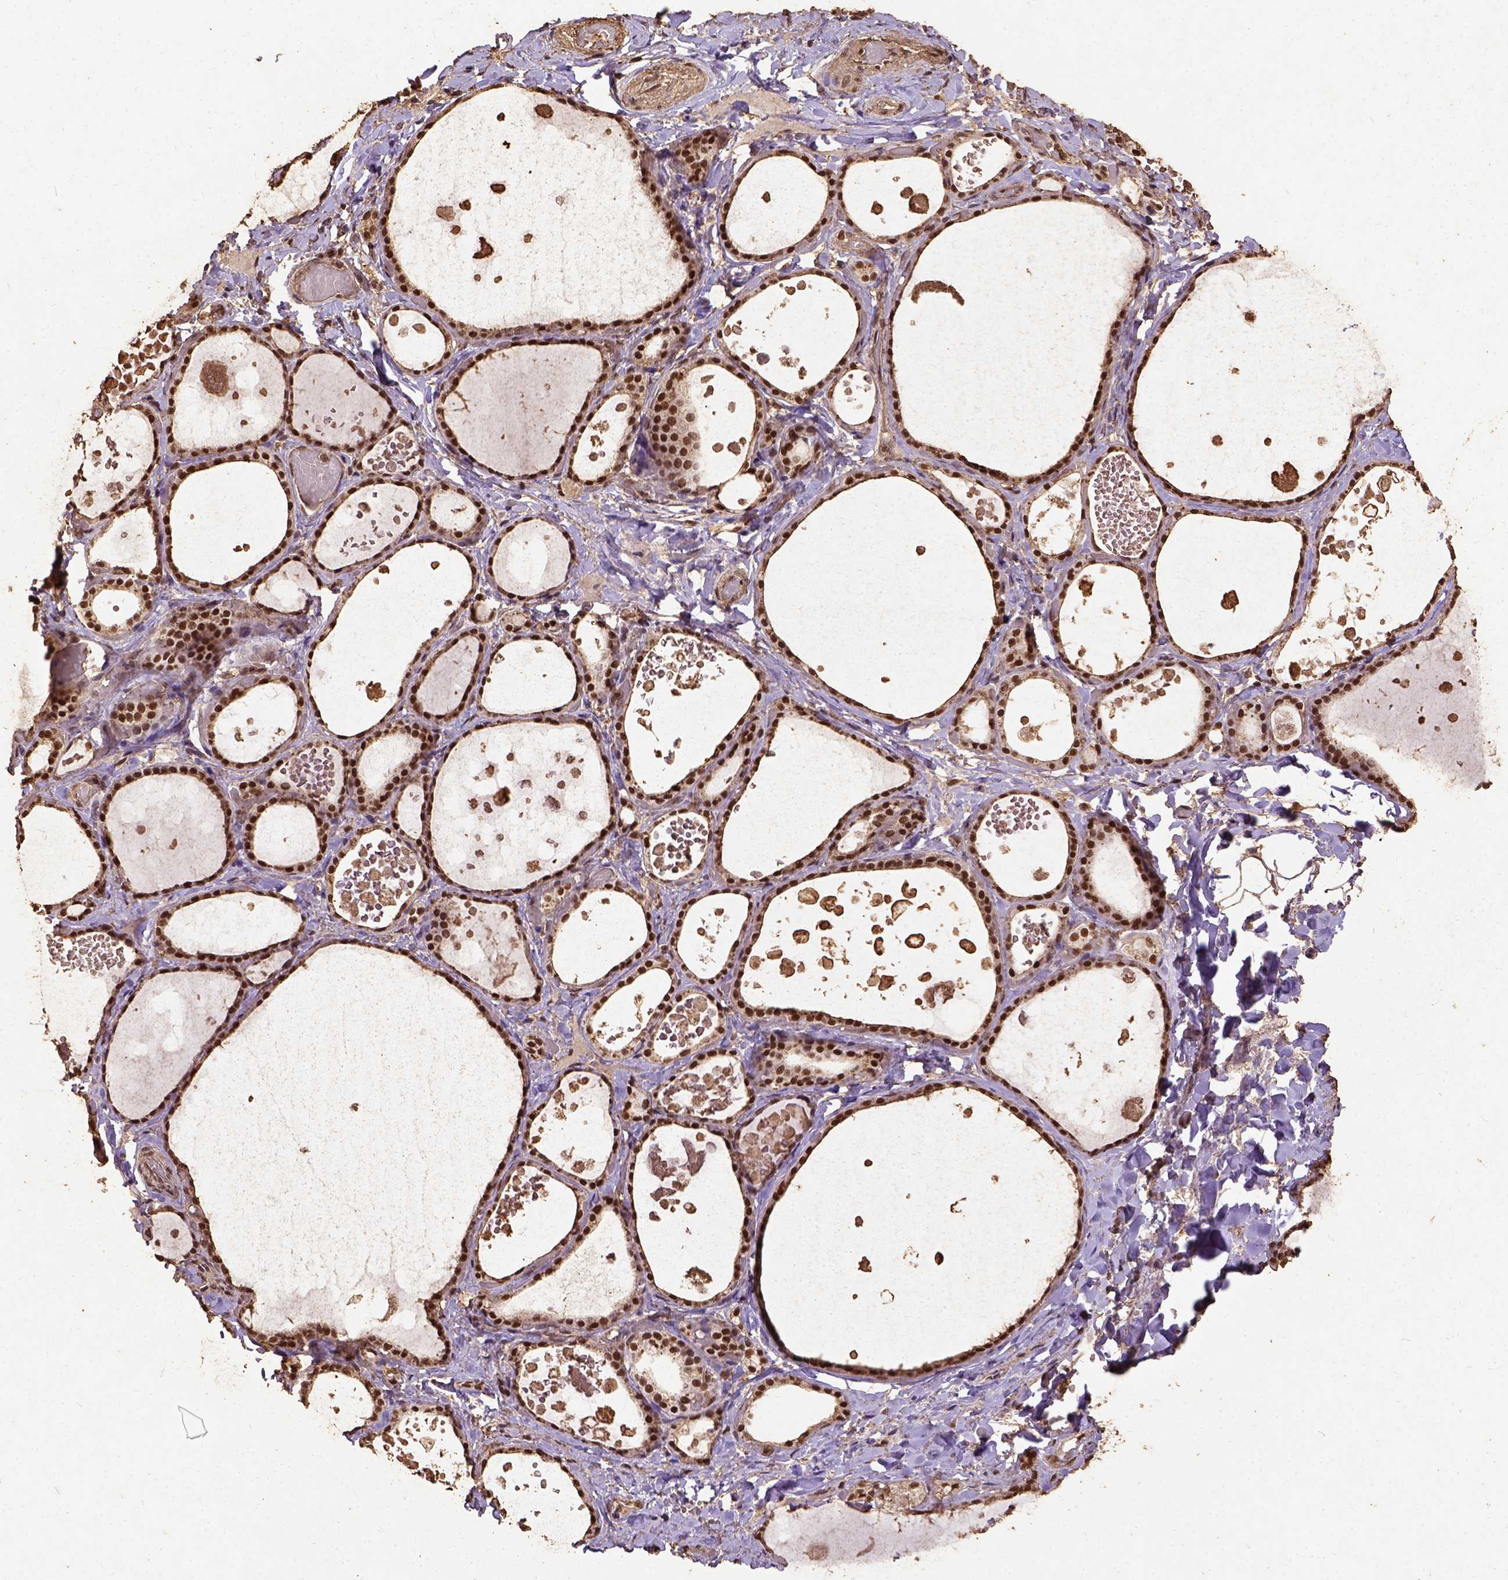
{"staining": {"intensity": "strong", "quantity": ">75%", "location": "nuclear"}, "tissue": "thyroid gland", "cell_type": "Glandular cells", "image_type": "normal", "snomed": [{"axis": "morphology", "description": "Normal tissue, NOS"}, {"axis": "topography", "description": "Thyroid gland"}], "caption": "Benign thyroid gland shows strong nuclear expression in approximately >75% of glandular cells, visualized by immunohistochemistry. (brown staining indicates protein expression, while blue staining denotes nuclei).", "gene": "NACC1", "patient": {"sex": "female", "age": 56}}